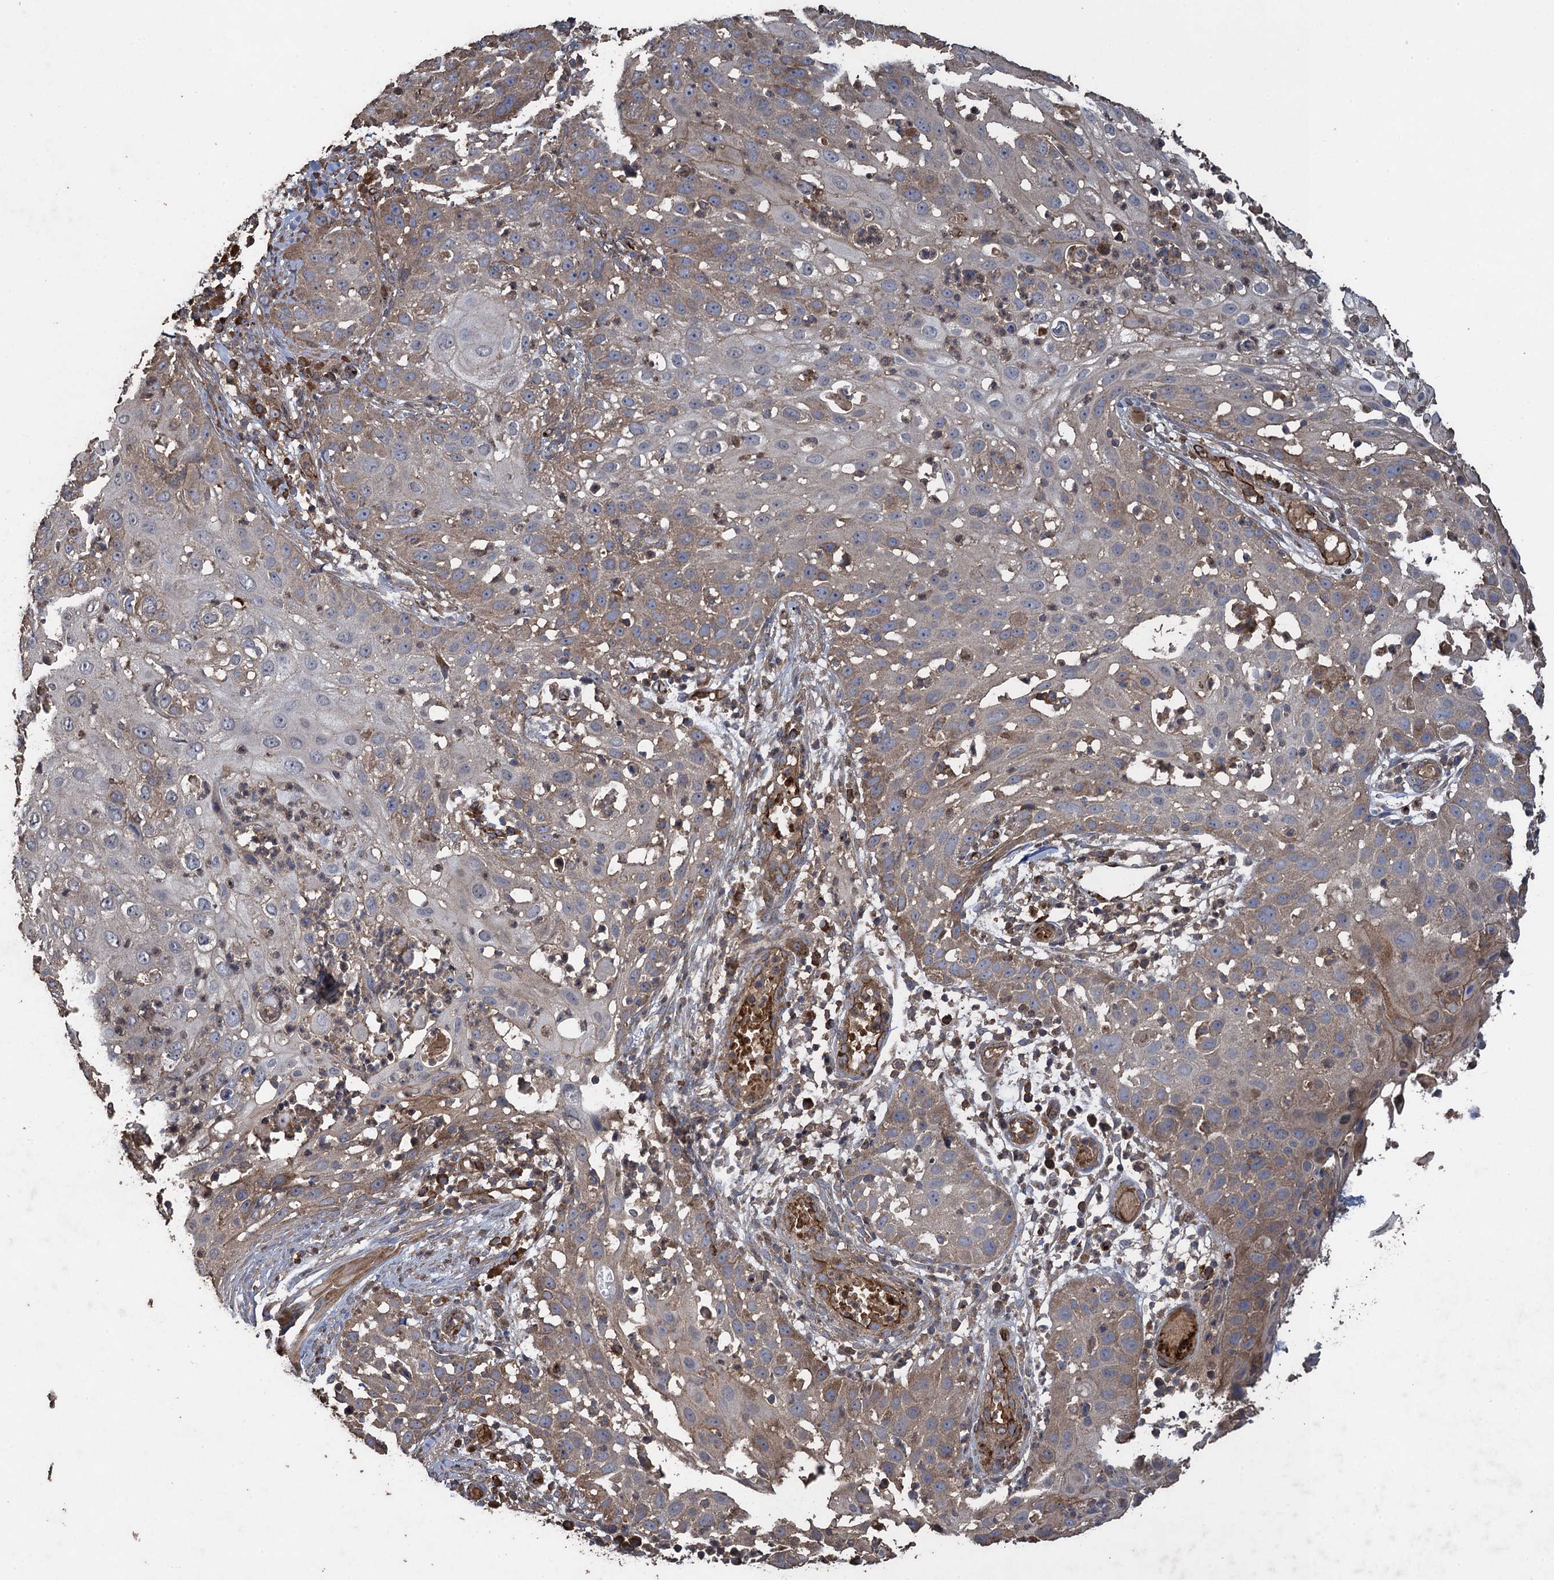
{"staining": {"intensity": "weak", "quantity": "25%-75%", "location": "cytoplasmic/membranous"}, "tissue": "skin cancer", "cell_type": "Tumor cells", "image_type": "cancer", "snomed": [{"axis": "morphology", "description": "Squamous cell carcinoma, NOS"}, {"axis": "topography", "description": "Skin"}], "caption": "Skin cancer (squamous cell carcinoma) stained with DAB (3,3'-diaminobenzidine) immunohistochemistry exhibits low levels of weak cytoplasmic/membranous expression in approximately 25%-75% of tumor cells.", "gene": "TXNDC11", "patient": {"sex": "female", "age": 44}}